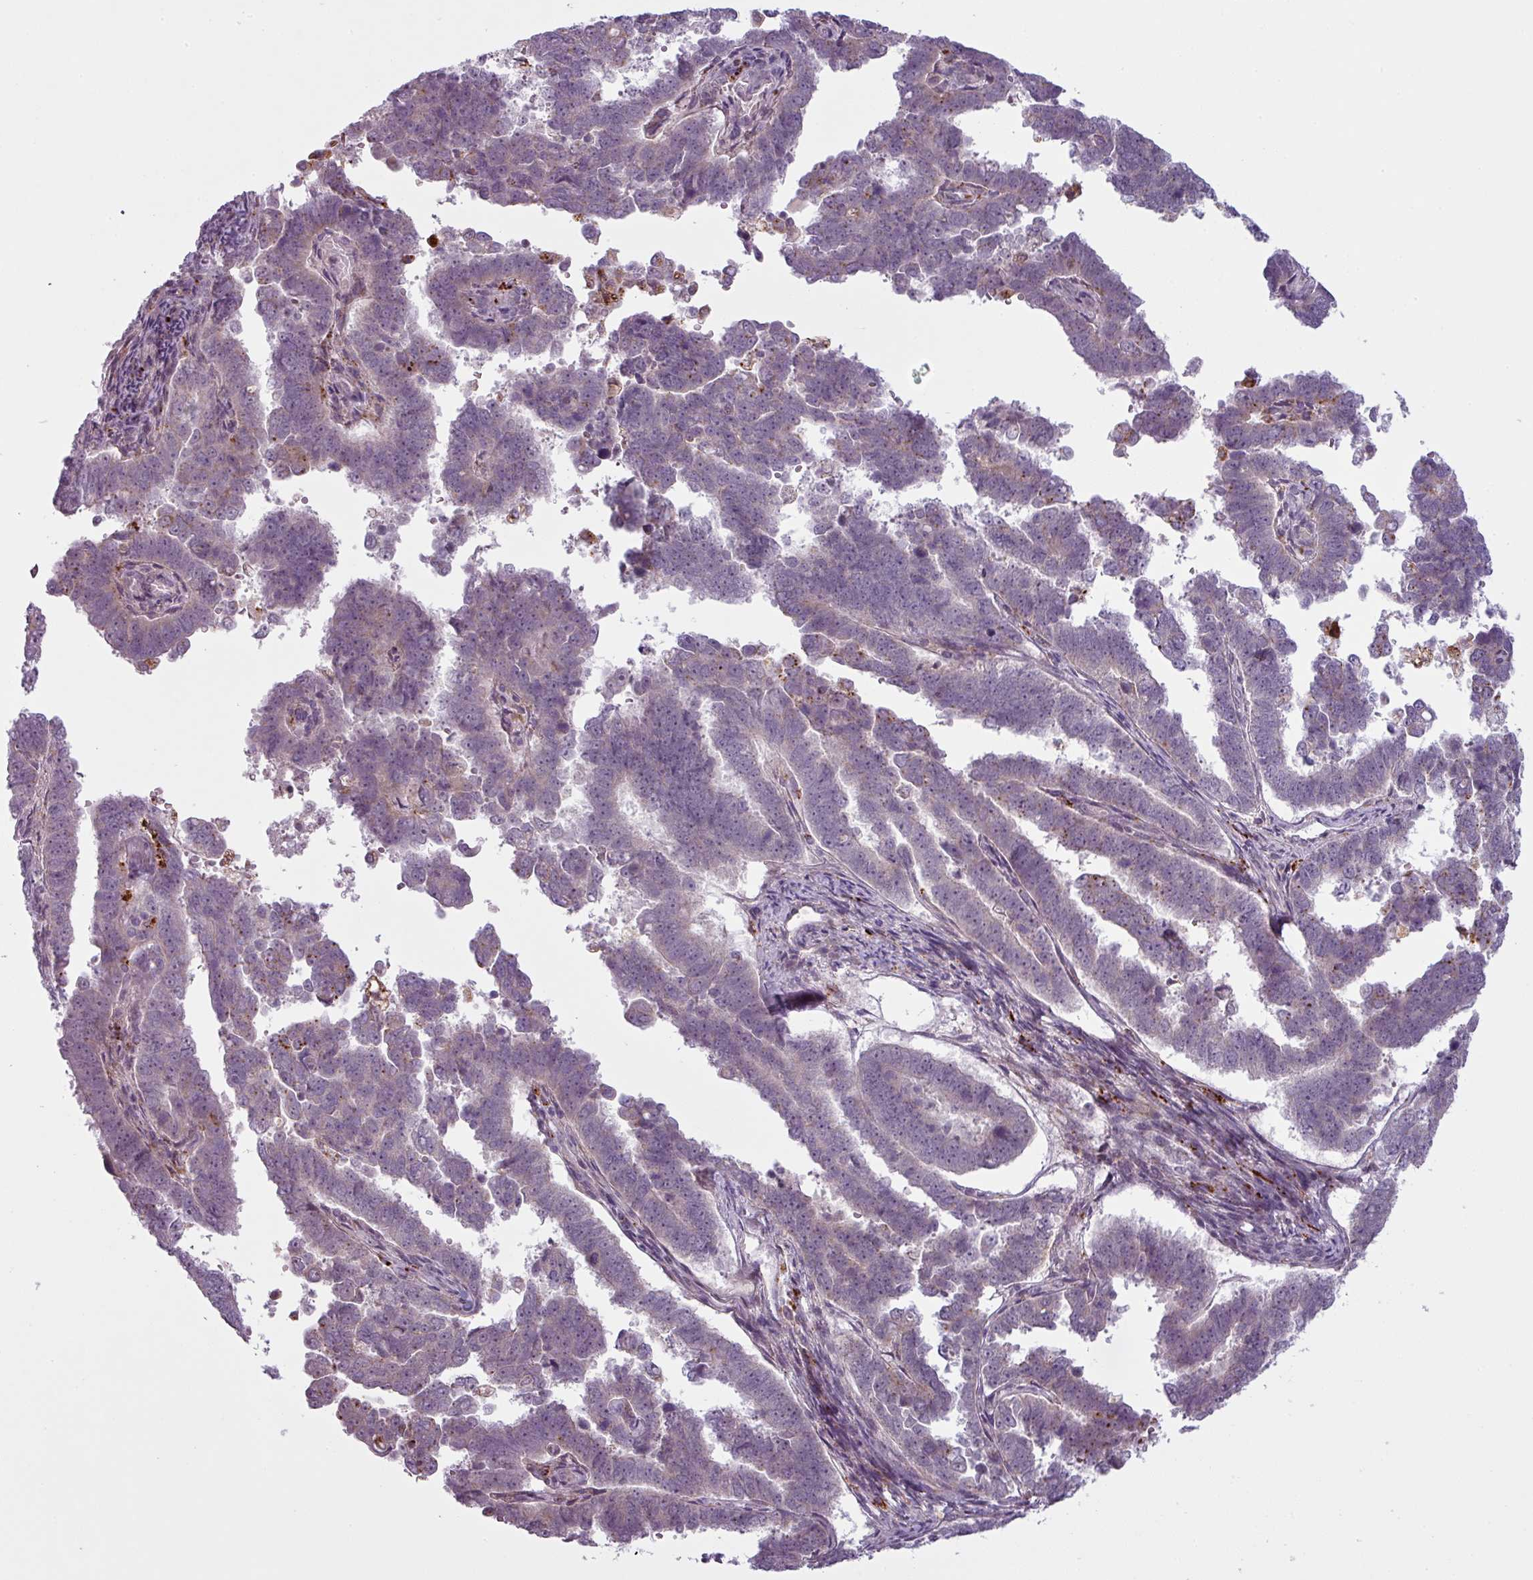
{"staining": {"intensity": "weak", "quantity": "<25%", "location": "cytoplasmic/membranous"}, "tissue": "endometrial cancer", "cell_type": "Tumor cells", "image_type": "cancer", "snomed": [{"axis": "morphology", "description": "Adenocarcinoma, NOS"}, {"axis": "topography", "description": "Endometrium"}], "caption": "There is no significant positivity in tumor cells of endometrial adenocarcinoma.", "gene": "MAP7D2", "patient": {"sex": "female", "age": 75}}